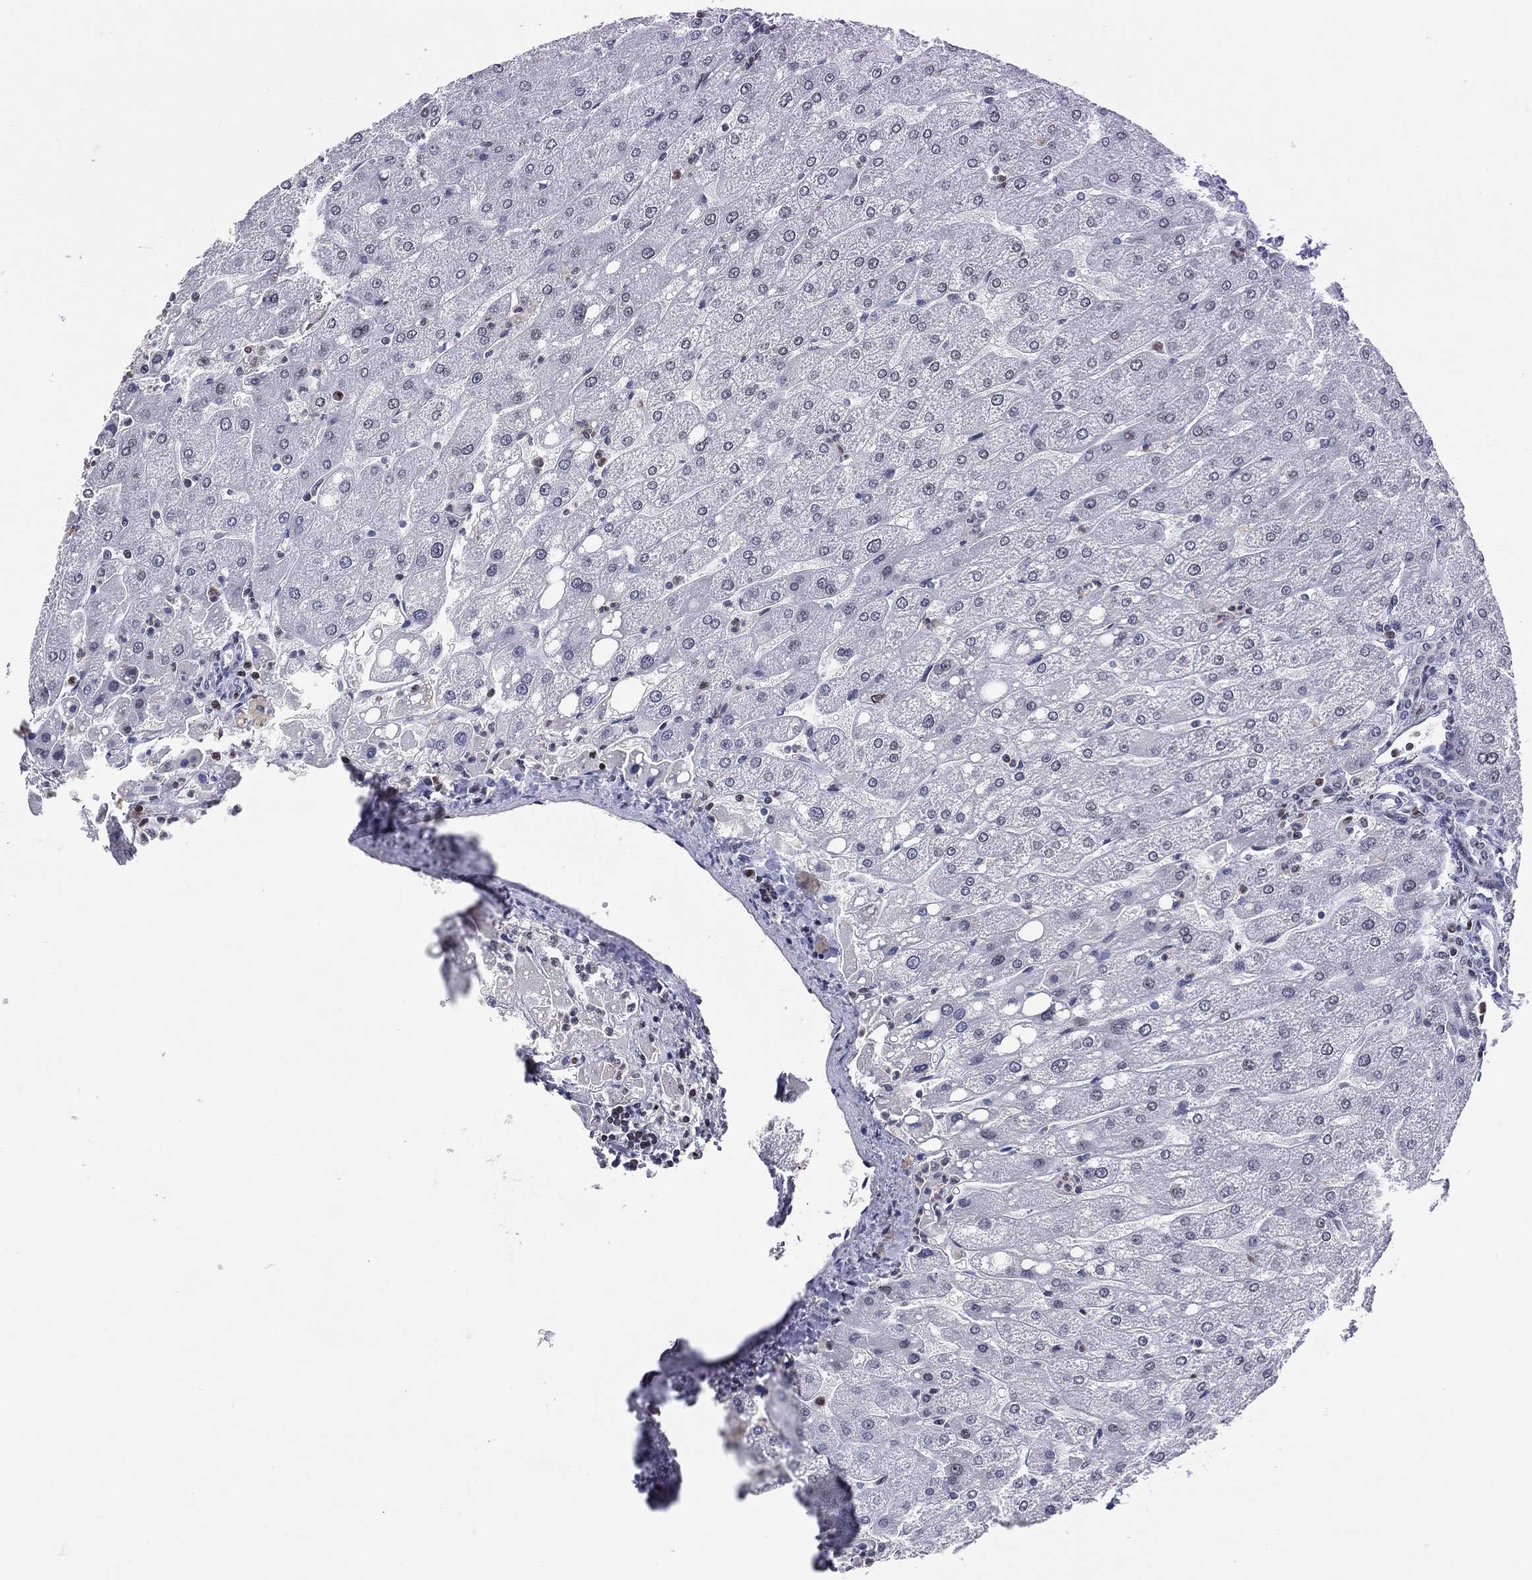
{"staining": {"intensity": "negative", "quantity": "none", "location": "none"}, "tissue": "liver", "cell_type": "Cholangiocytes", "image_type": "normal", "snomed": [{"axis": "morphology", "description": "Normal tissue, NOS"}, {"axis": "topography", "description": "Liver"}], "caption": "Human liver stained for a protein using IHC demonstrates no staining in cholangiocytes.", "gene": "DBF4B", "patient": {"sex": "male", "age": 67}}